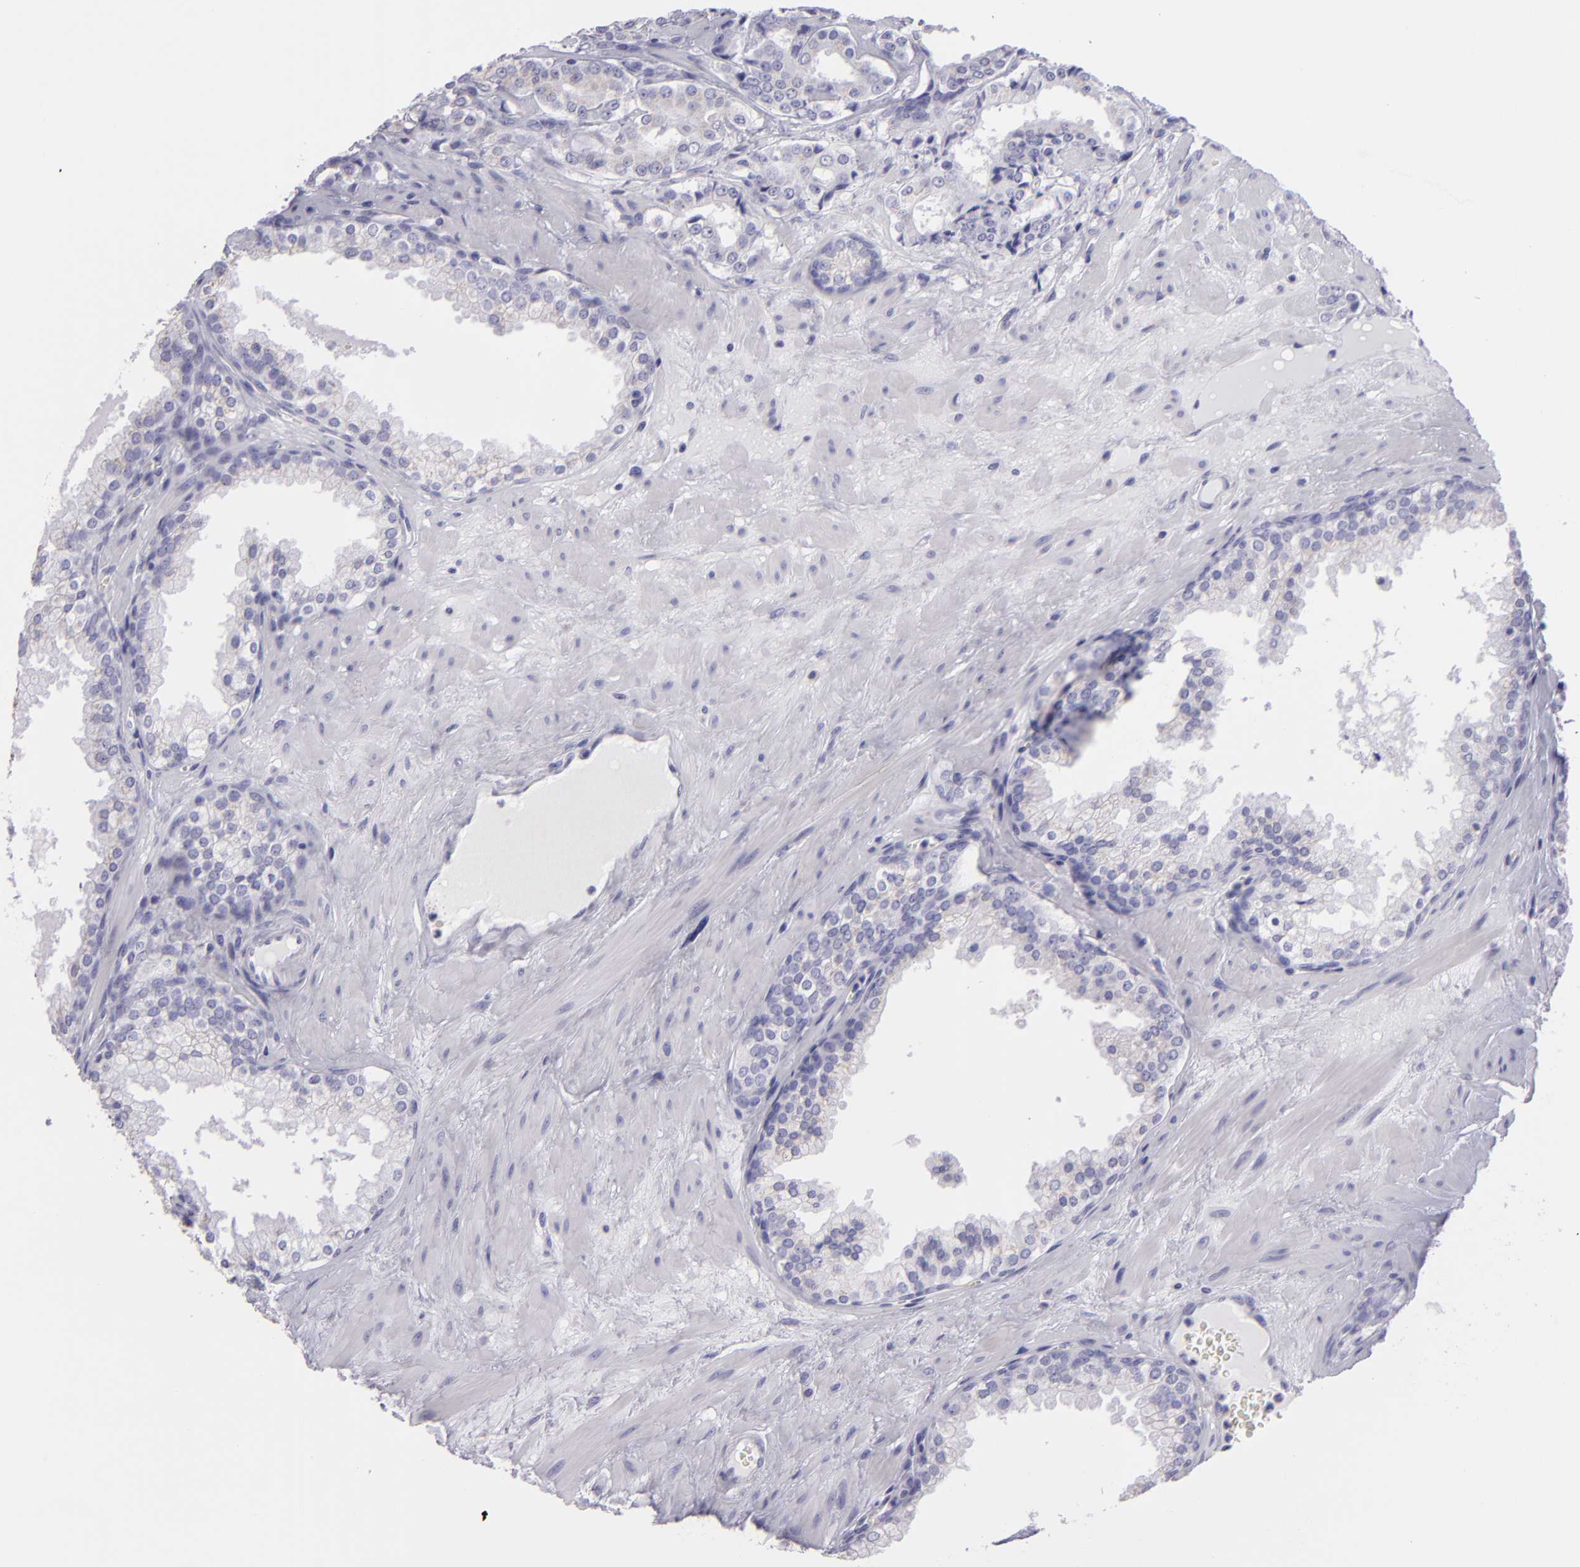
{"staining": {"intensity": "negative", "quantity": "none", "location": "none"}, "tissue": "prostate cancer", "cell_type": "Tumor cells", "image_type": "cancer", "snomed": [{"axis": "morphology", "description": "Adenocarcinoma, Medium grade"}, {"axis": "topography", "description": "Prostate"}], "caption": "There is no significant staining in tumor cells of prostate cancer (adenocarcinoma (medium-grade)).", "gene": "MUC5AC", "patient": {"sex": "male", "age": 60}}